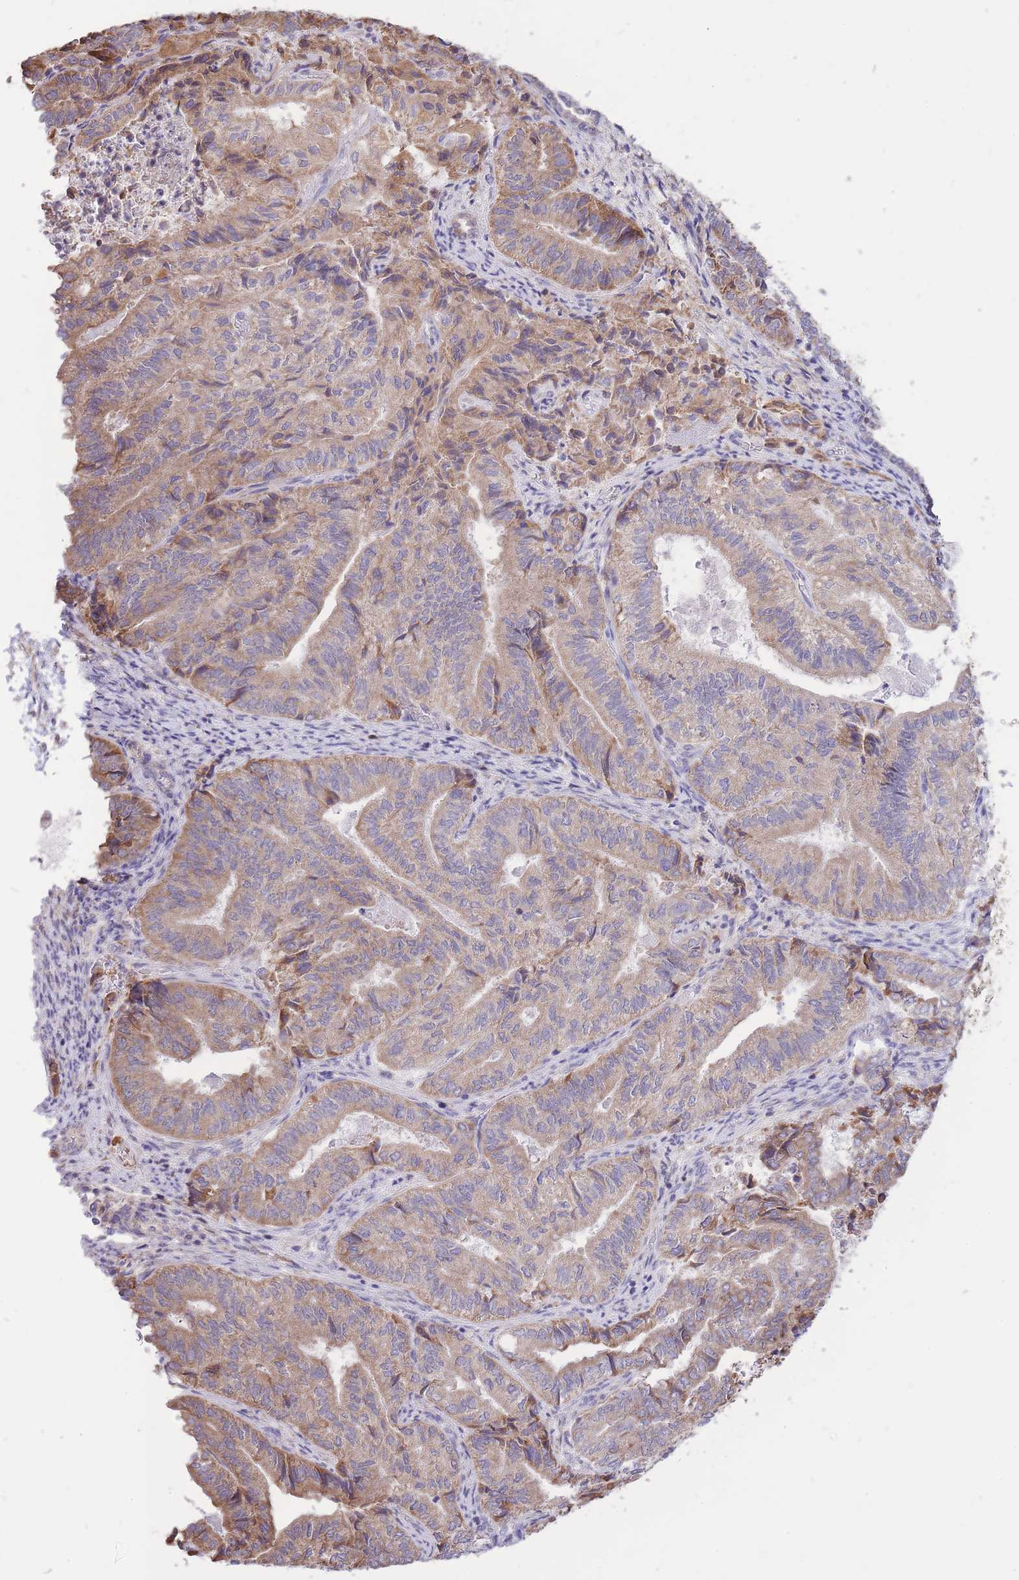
{"staining": {"intensity": "moderate", "quantity": ">75%", "location": "cytoplasmic/membranous"}, "tissue": "endometrial cancer", "cell_type": "Tumor cells", "image_type": "cancer", "snomed": [{"axis": "morphology", "description": "Adenocarcinoma, NOS"}, {"axis": "topography", "description": "Endometrium"}], "caption": "This is an image of IHC staining of endometrial cancer (adenocarcinoma), which shows moderate positivity in the cytoplasmic/membranous of tumor cells.", "gene": "TOPAZ1", "patient": {"sex": "female", "age": 80}}